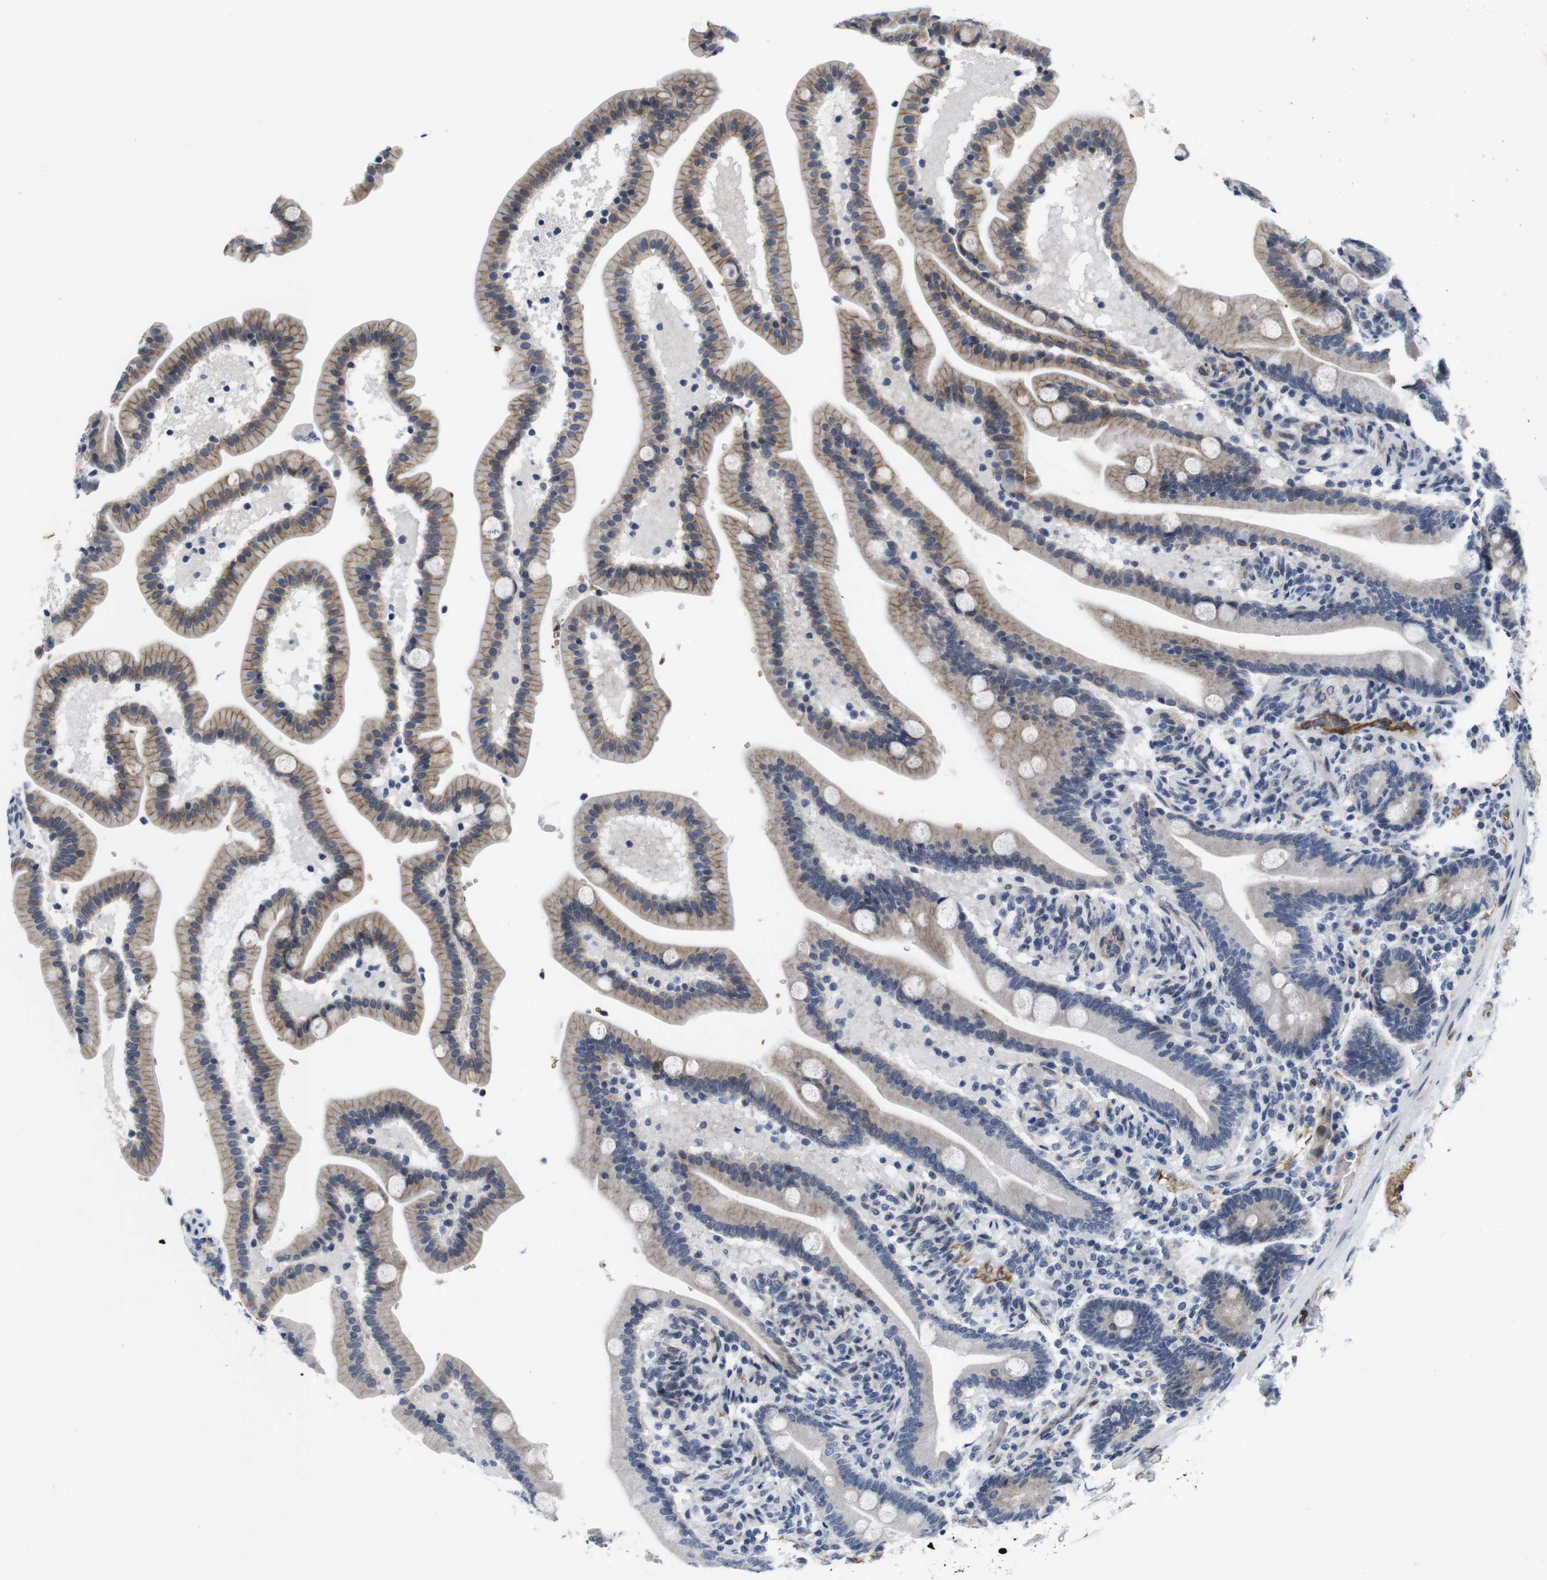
{"staining": {"intensity": "moderate", "quantity": "25%-75%", "location": "cytoplasmic/membranous"}, "tissue": "duodenum", "cell_type": "Glandular cells", "image_type": "normal", "snomed": [{"axis": "morphology", "description": "Normal tissue, NOS"}, {"axis": "topography", "description": "Duodenum"}], "caption": "A medium amount of moderate cytoplasmic/membranous staining is present in approximately 25%-75% of glandular cells in benign duodenum.", "gene": "SOCS3", "patient": {"sex": "male", "age": 54}}